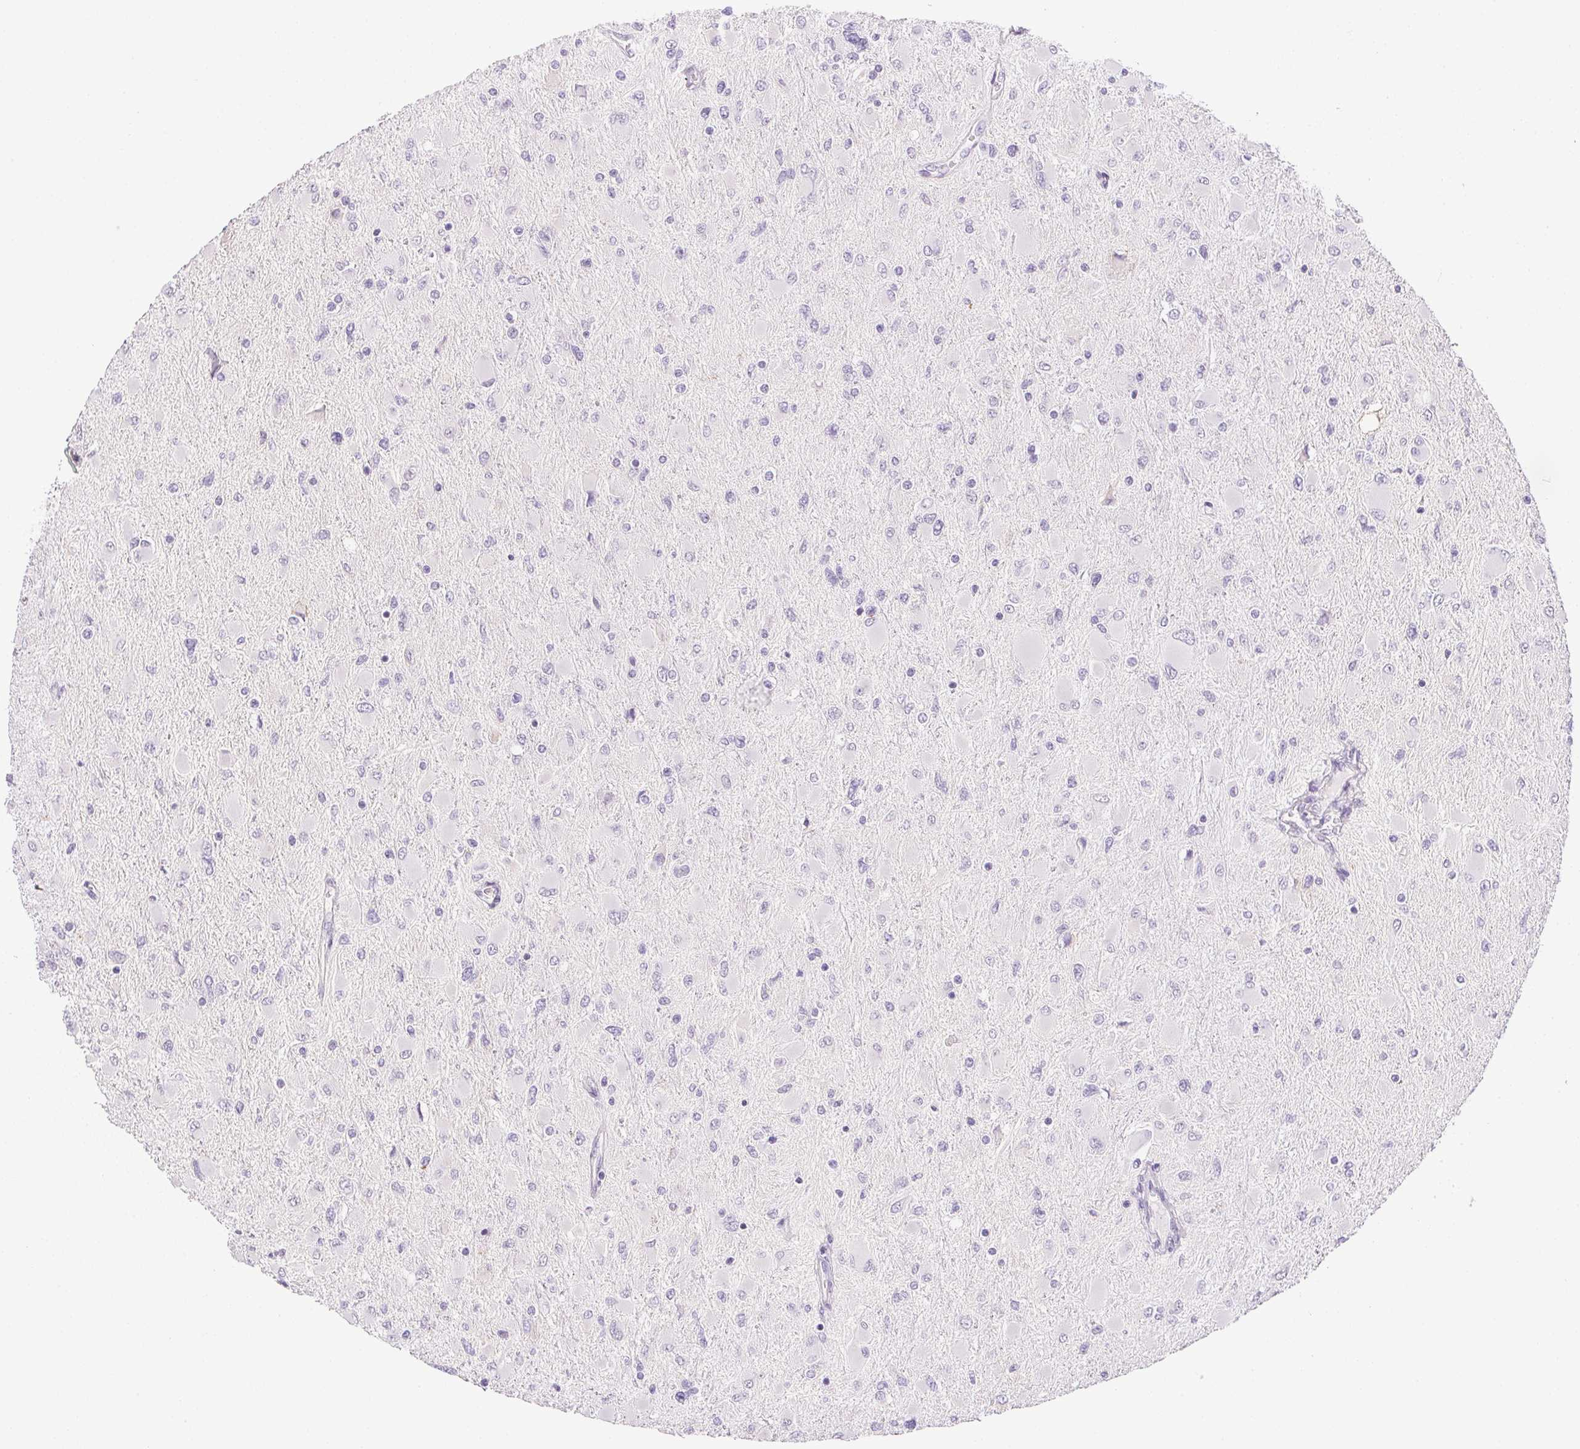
{"staining": {"intensity": "negative", "quantity": "none", "location": "none"}, "tissue": "glioma", "cell_type": "Tumor cells", "image_type": "cancer", "snomed": [{"axis": "morphology", "description": "Glioma, malignant, High grade"}, {"axis": "topography", "description": "Cerebral cortex"}], "caption": "There is no significant positivity in tumor cells of high-grade glioma (malignant).", "gene": "PRL", "patient": {"sex": "female", "age": 36}}